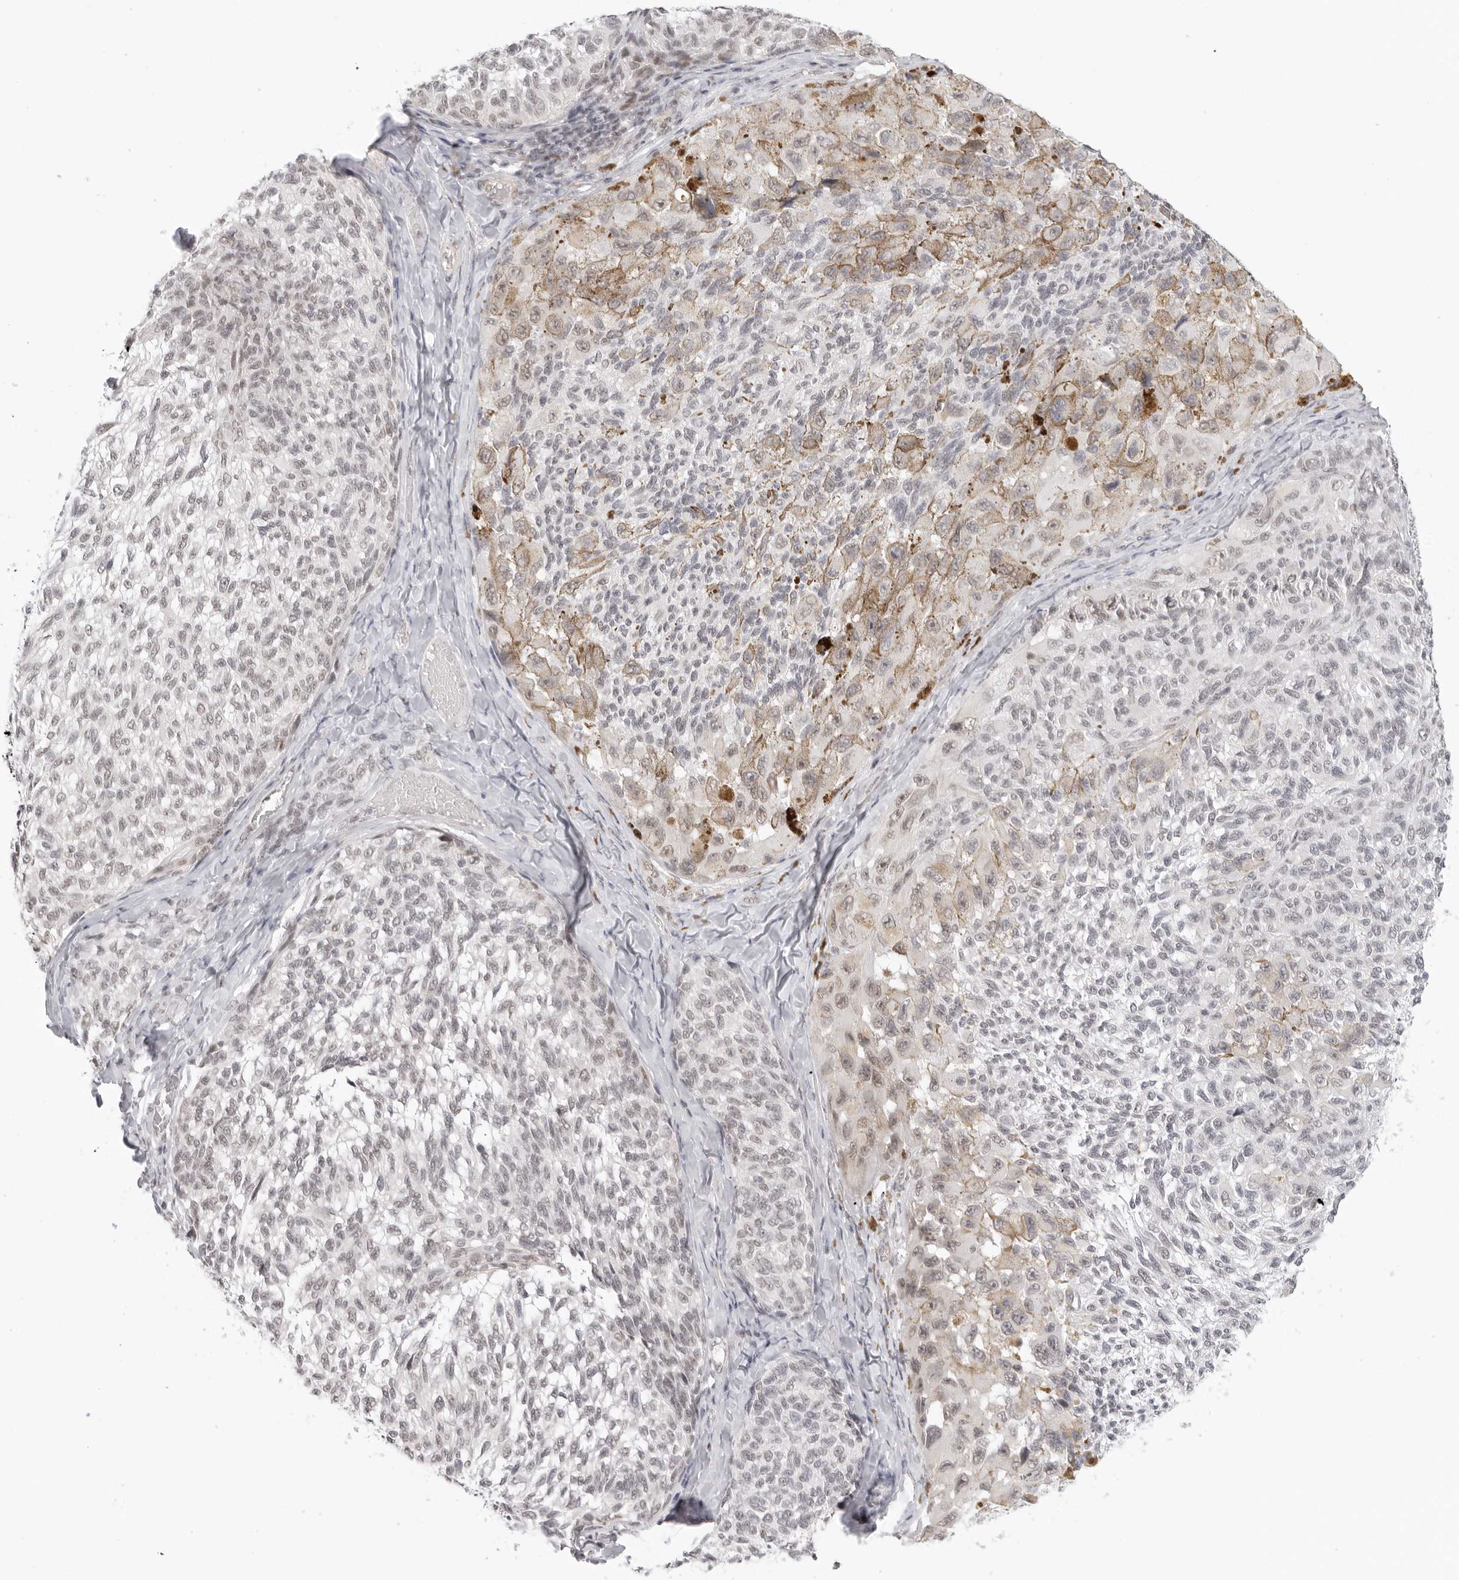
{"staining": {"intensity": "weak", "quantity": "<25%", "location": "nuclear"}, "tissue": "melanoma", "cell_type": "Tumor cells", "image_type": "cancer", "snomed": [{"axis": "morphology", "description": "Malignant melanoma, NOS"}, {"axis": "topography", "description": "Skin"}], "caption": "There is no significant positivity in tumor cells of malignant melanoma.", "gene": "TCIM", "patient": {"sex": "female", "age": 73}}